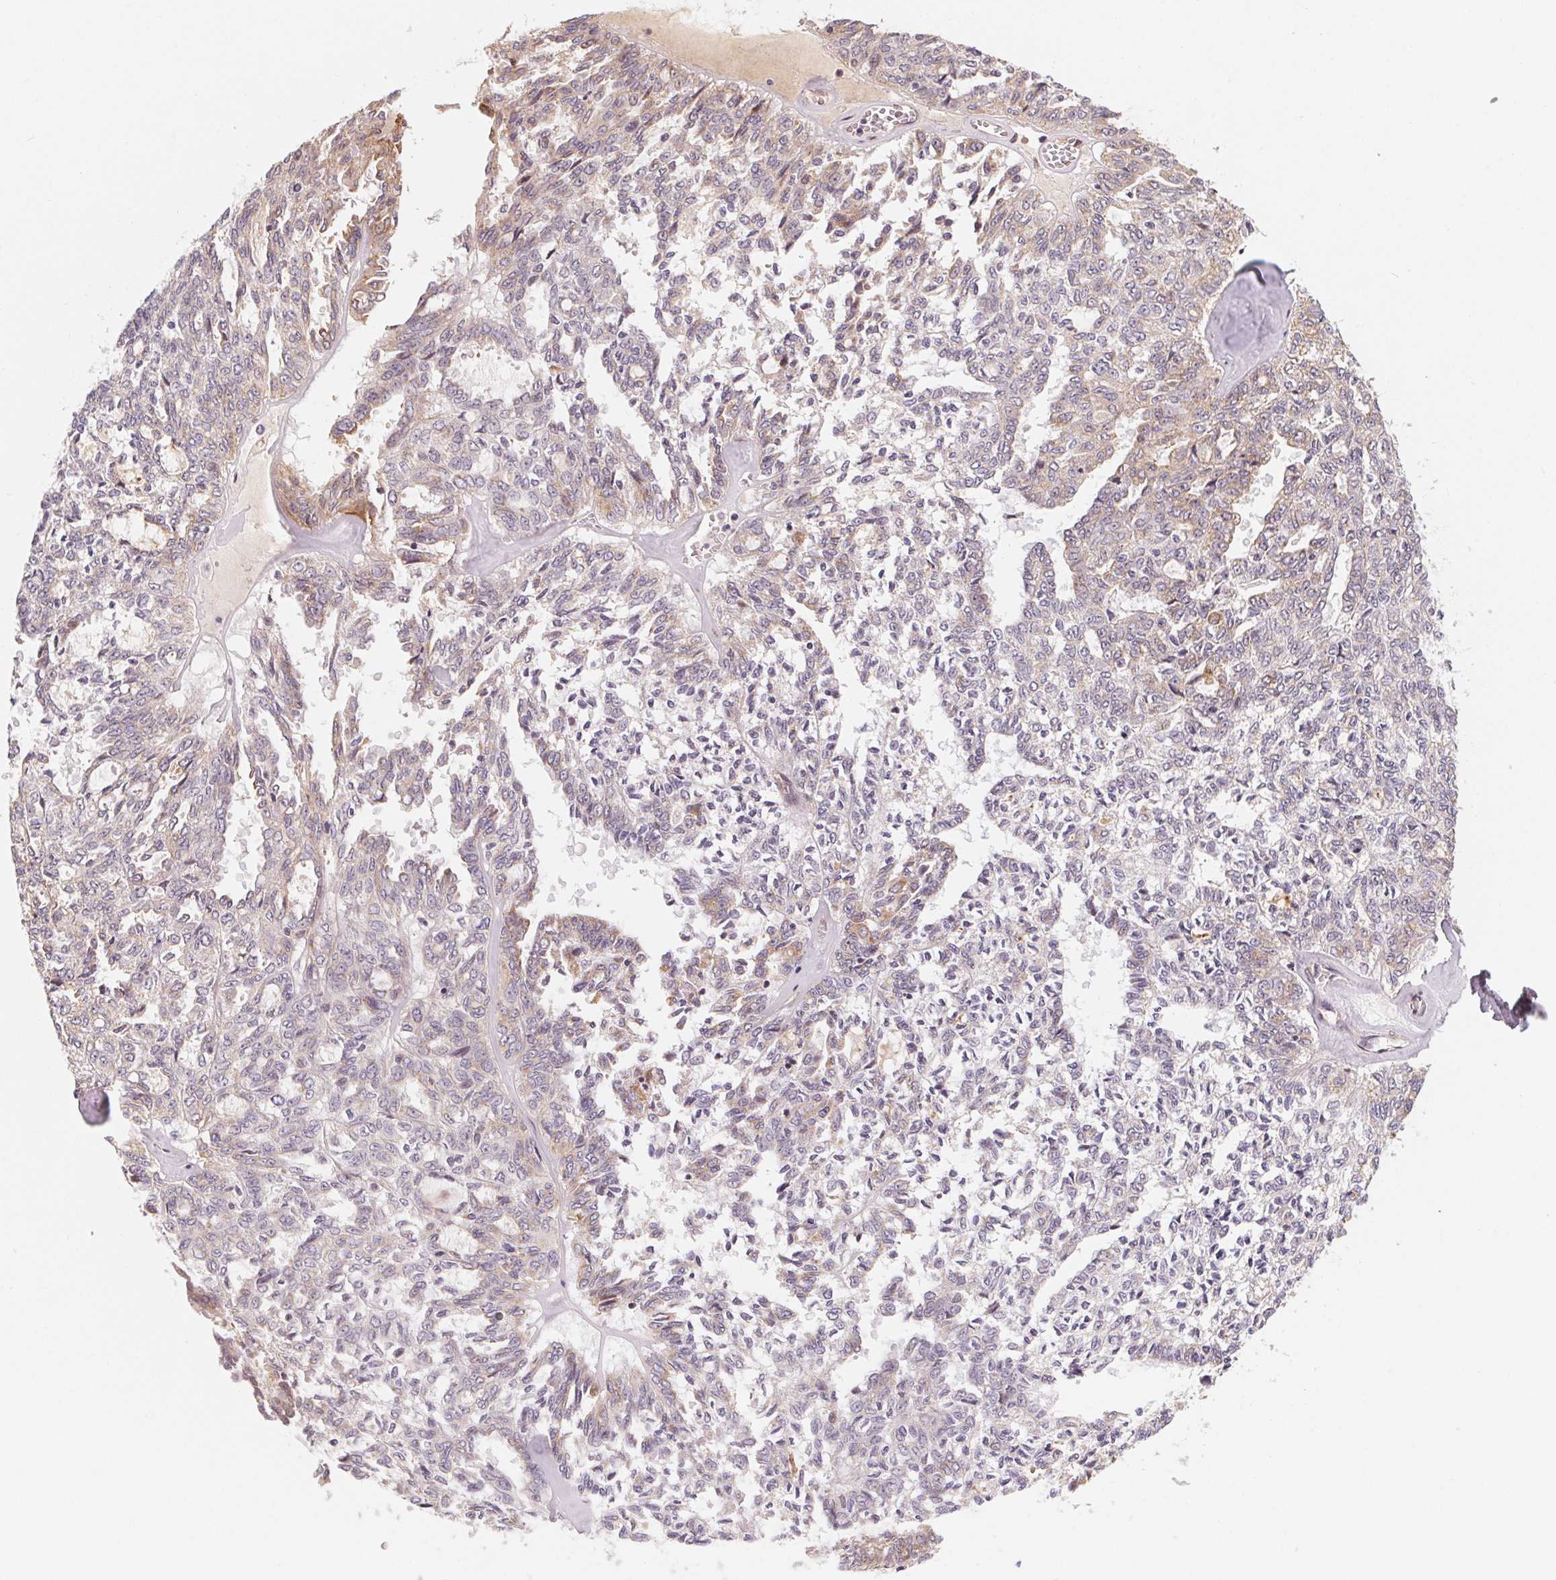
{"staining": {"intensity": "weak", "quantity": "<25%", "location": "cytoplasmic/membranous"}, "tissue": "ovarian cancer", "cell_type": "Tumor cells", "image_type": "cancer", "snomed": [{"axis": "morphology", "description": "Cystadenocarcinoma, serous, NOS"}, {"axis": "topography", "description": "Ovary"}], "caption": "High power microscopy micrograph of an IHC image of serous cystadenocarcinoma (ovarian), revealing no significant staining in tumor cells.", "gene": "CCDC112", "patient": {"sex": "female", "age": 71}}